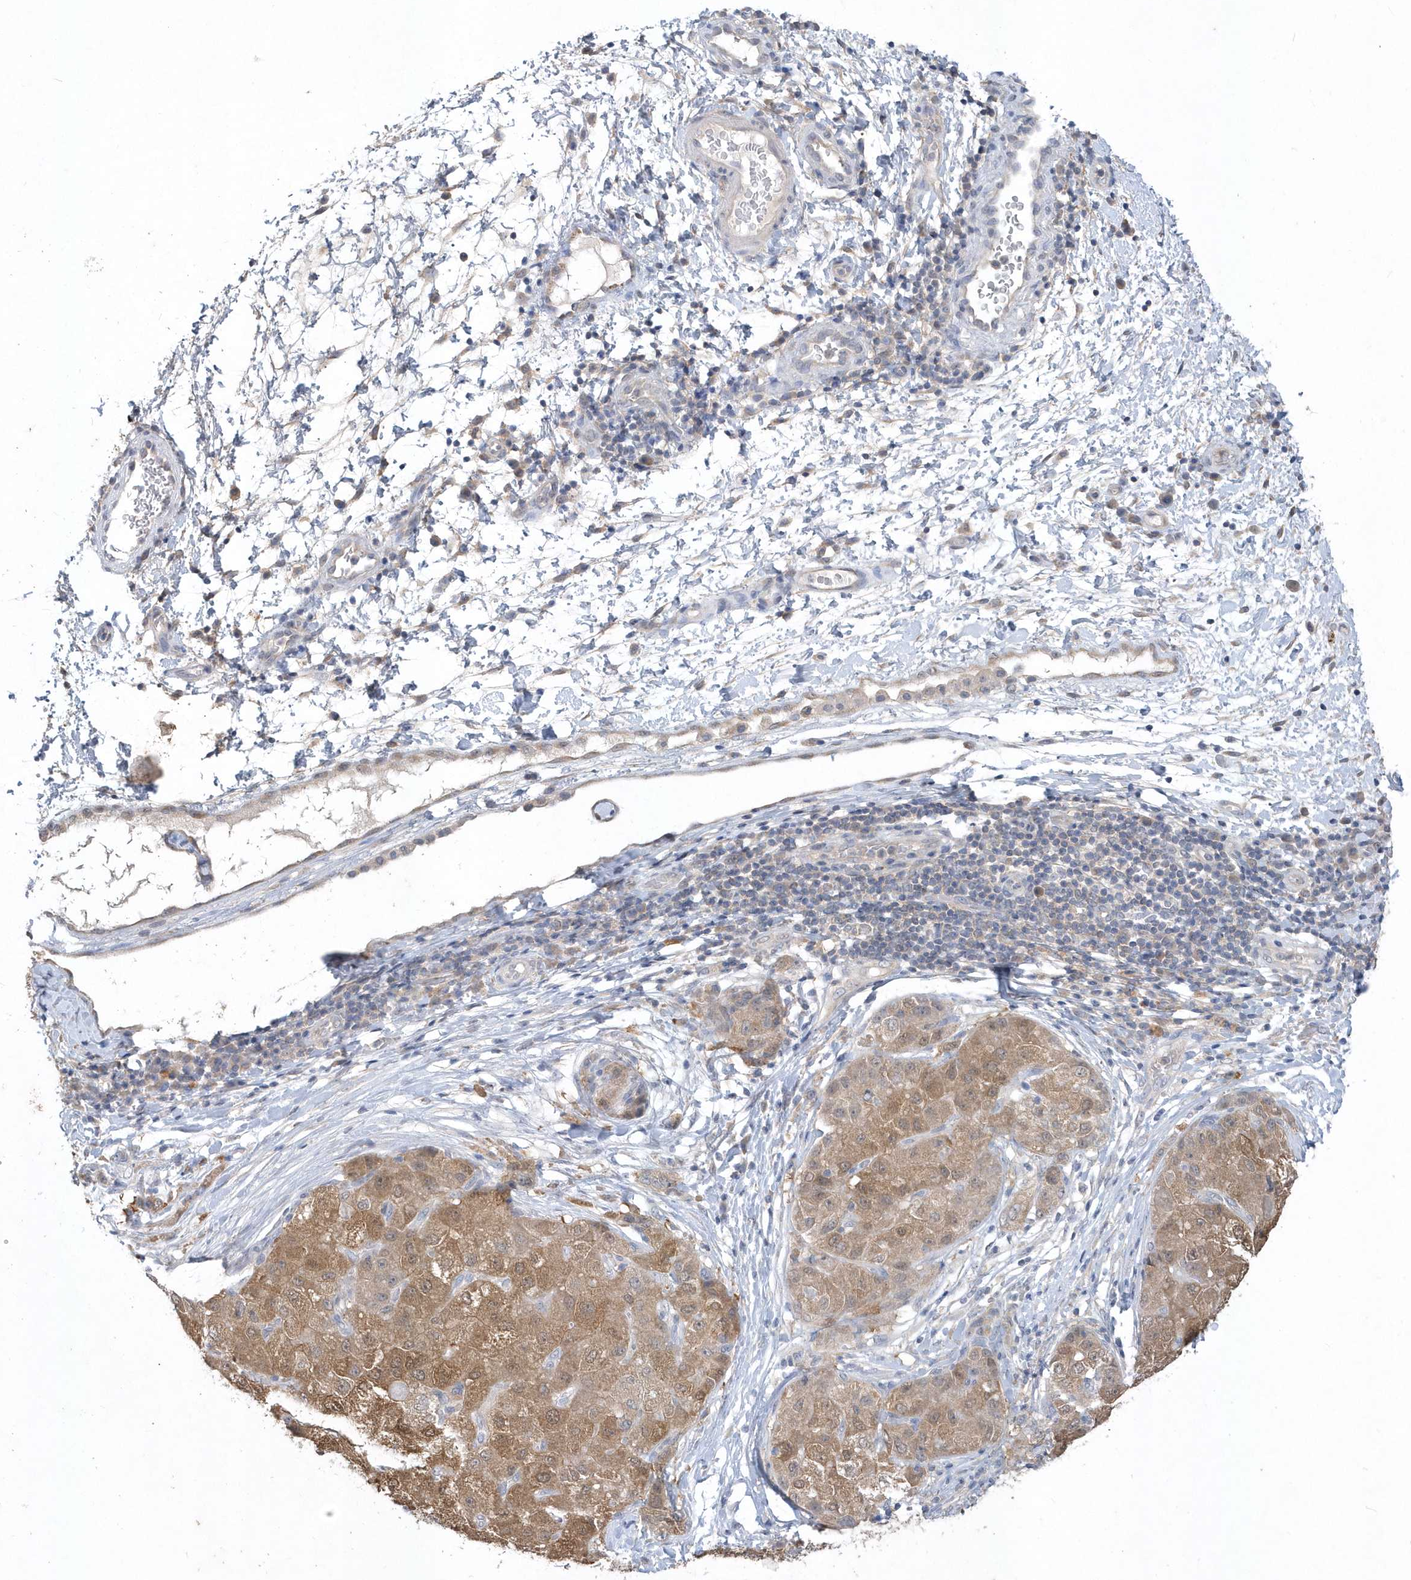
{"staining": {"intensity": "moderate", "quantity": ">75%", "location": "cytoplasmic/membranous"}, "tissue": "liver cancer", "cell_type": "Tumor cells", "image_type": "cancer", "snomed": [{"axis": "morphology", "description": "Carcinoma, Hepatocellular, NOS"}, {"axis": "topography", "description": "Liver"}], "caption": "Immunohistochemical staining of hepatocellular carcinoma (liver) reveals medium levels of moderate cytoplasmic/membranous staining in approximately >75% of tumor cells.", "gene": "AKR7A2", "patient": {"sex": "male", "age": 80}}